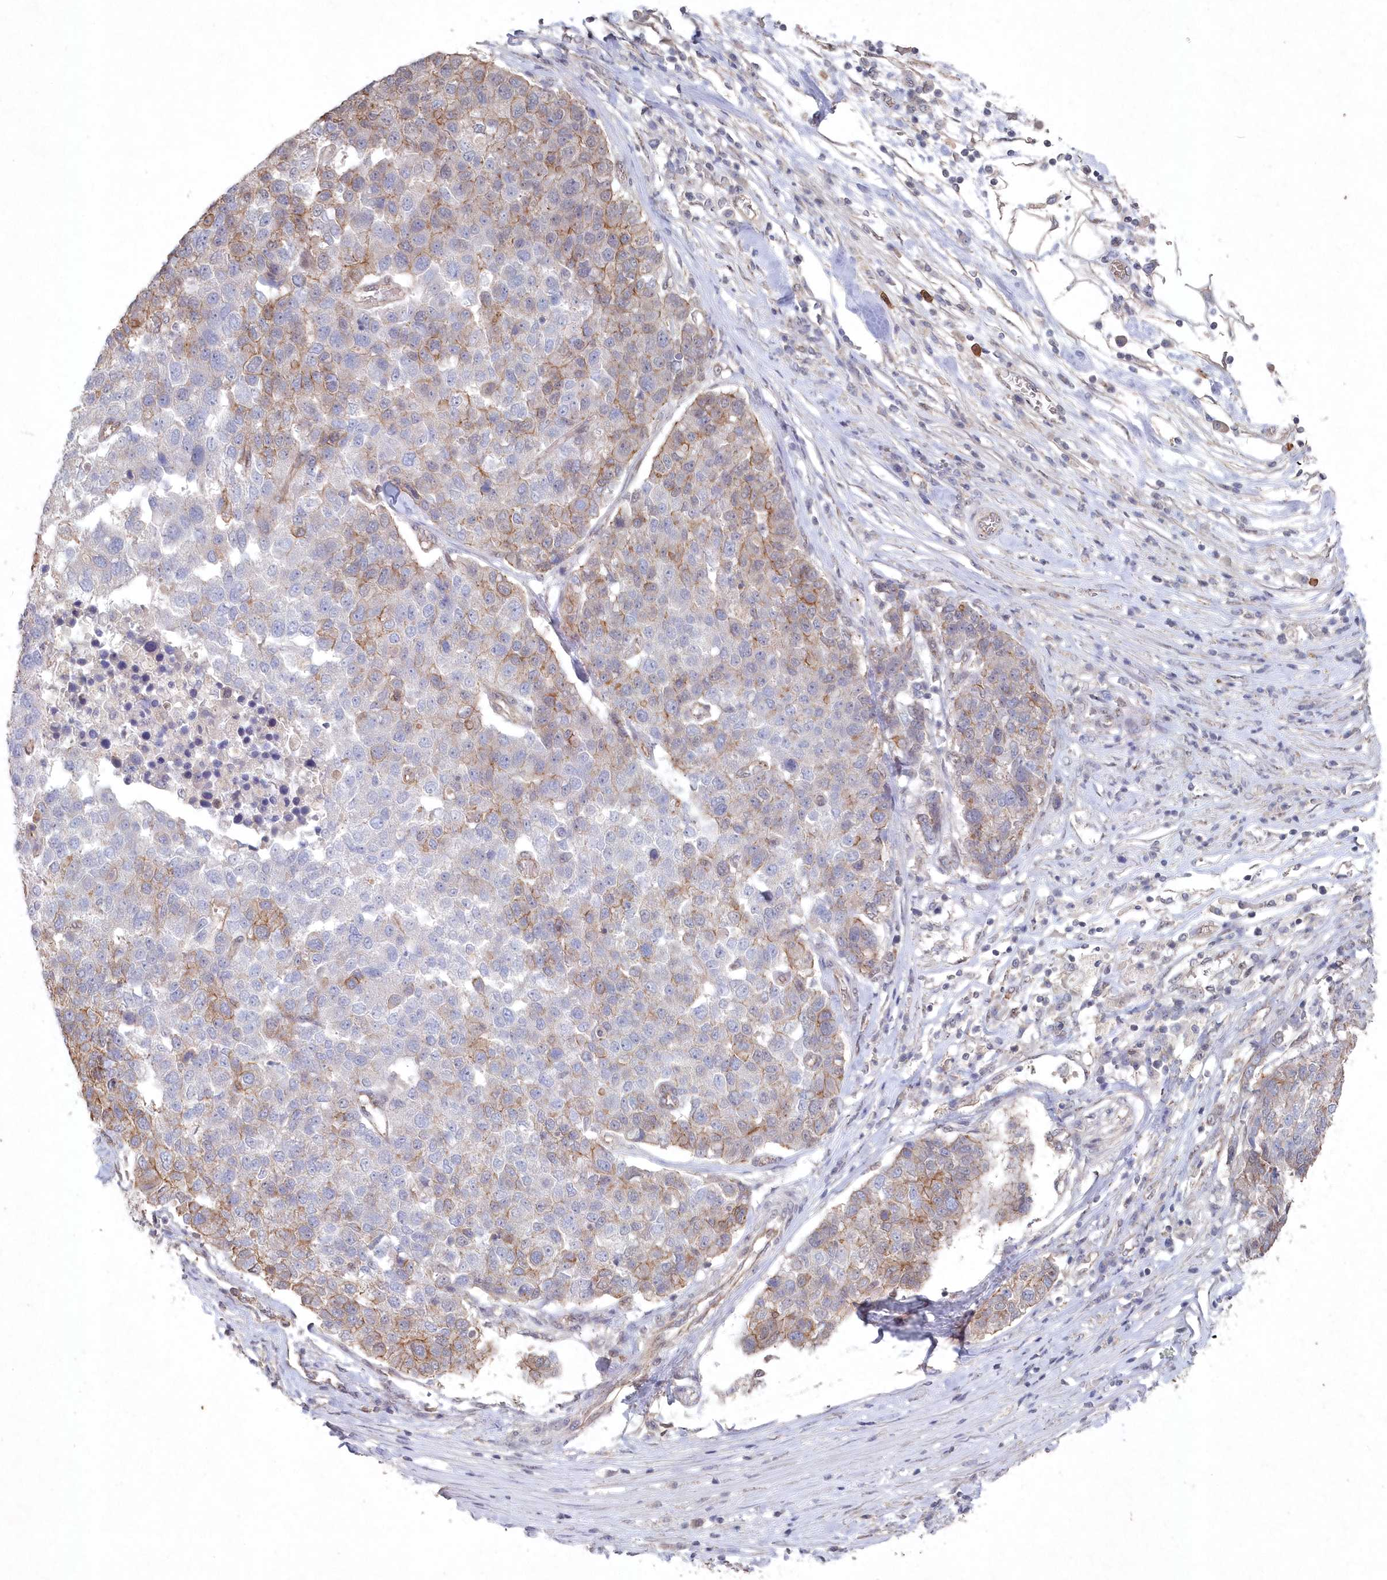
{"staining": {"intensity": "moderate", "quantity": "25%-75%", "location": "cytoplasmic/membranous"}, "tissue": "pancreatic cancer", "cell_type": "Tumor cells", "image_type": "cancer", "snomed": [{"axis": "morphology", "description": "Adenocarcinoma, NOS"}, {"axis": "topography", "description": "Pancreas"}], "caption": "Human pancreatic cancer (adenocarcinoma) stained for a protein (brown) reveals moderate cytoplasmic/membranous positive expression in about 25%-75% of tumor cells.", "gene": "VSIG2", "patient": {"sex": "female", "age": 61}}